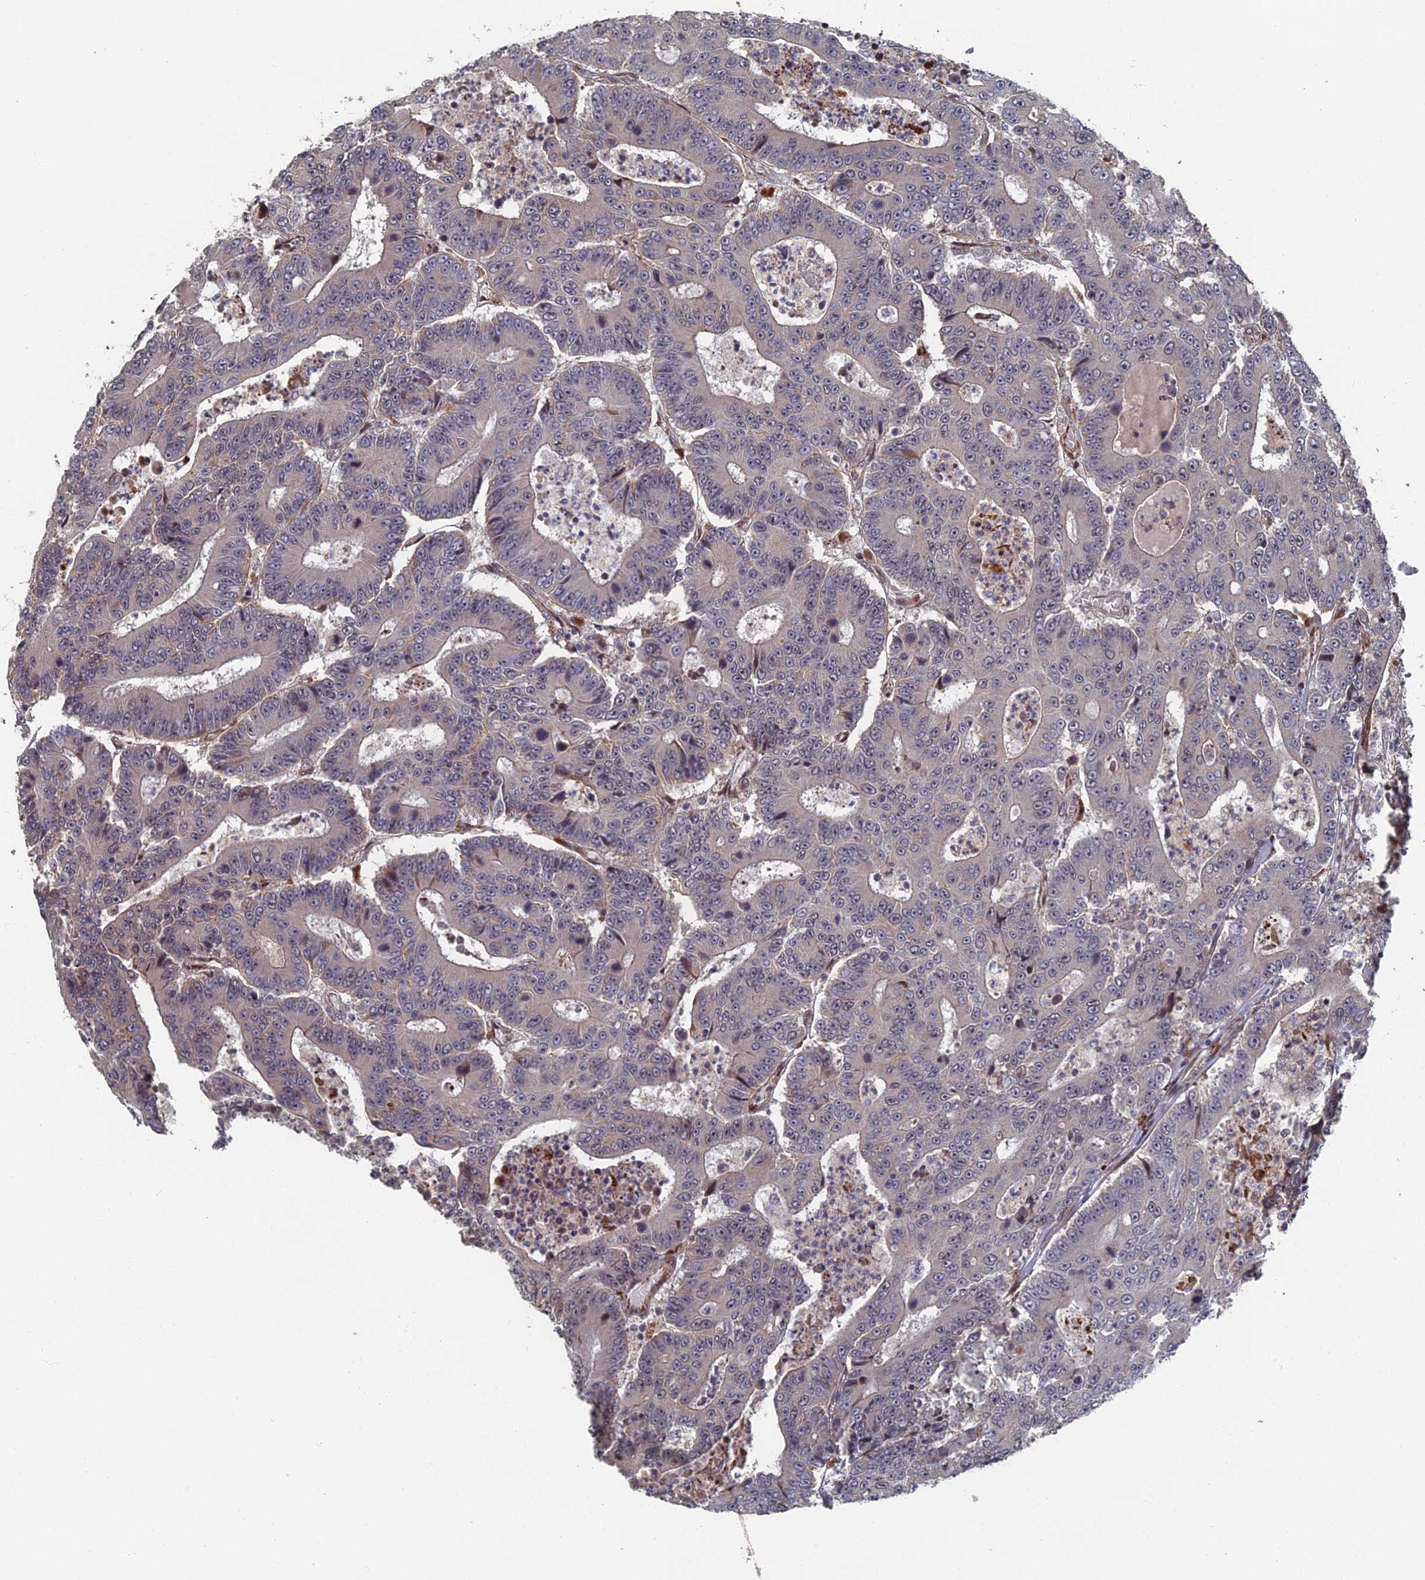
{"staining": {"intensity": "negative", "quantity": "none", "location": "none"}, "tissue": "colorectal cancer", "cell_type": "Tumor cells", "image_type": "cancer", "snomed": [{"axis": "morphology", "description": "Adenocarcinoma, NOS"}, {"axis": "topography", "description": "Colon"}], "caption": "Colorectal cancer (adenocarcinoma) was stained to show a protein in brown. There is no significant staining in tumor cells.", "gene": "GTF2IRD1", "patient": {"sex": "male", "age": 83}}